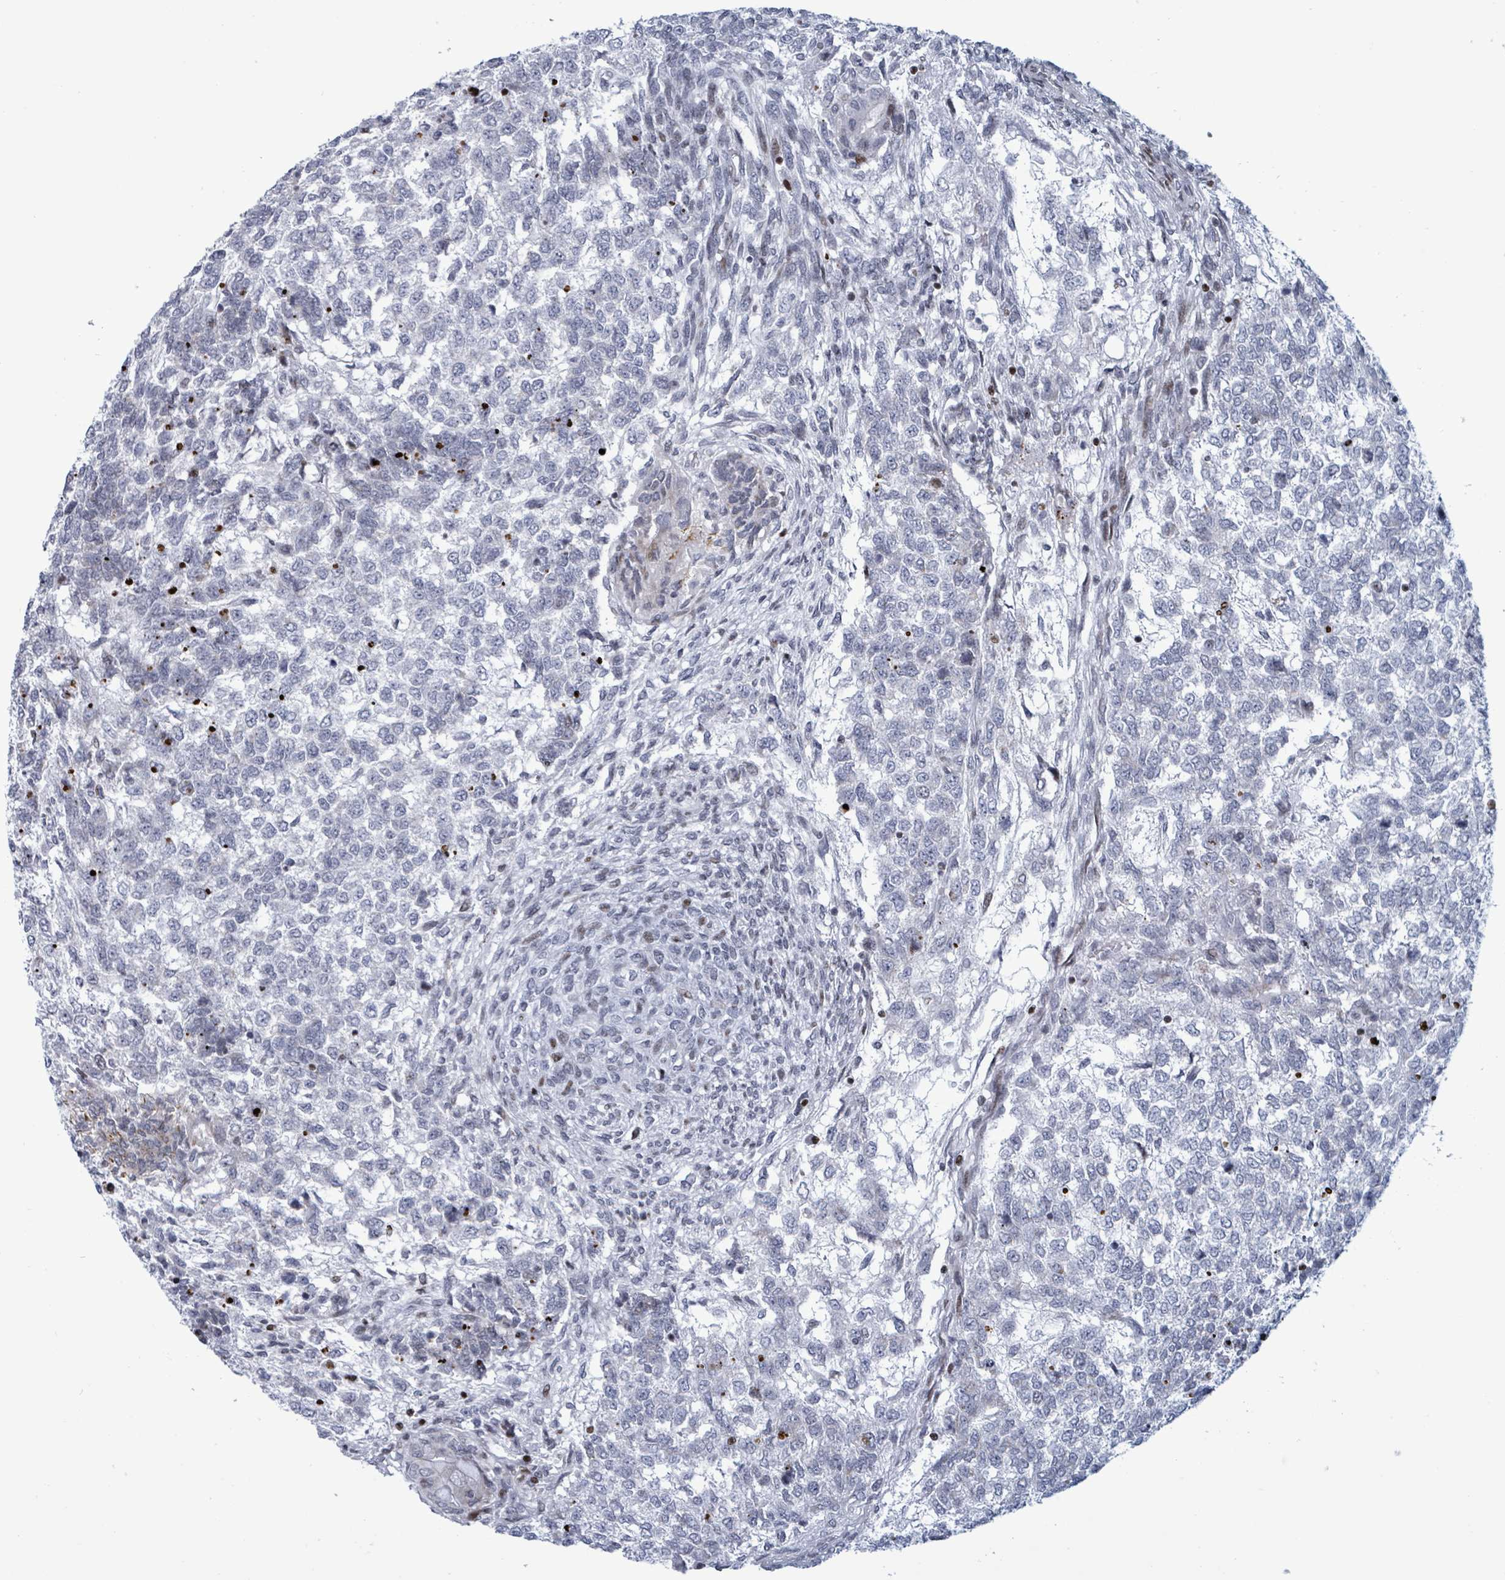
{"staining": {"intensity": "negative", "quantity": "none", "location": "none"}, "tissue": "testis cancer", "cell_type": "Tumor cells", "image_type": "cancer", "snomed": [{"axis": "morphology", "description": "Carcinoma, Embryonal, NOS"}, {"axis": "topography", "description": "Testis"}], "caption": "Embryonal carcinoma (testis) was stained to show a protein in brown. There is no significant positivity in tumor cells.", "gene": "FNDC4", "patient": {"sex": "male", "age": 23}}